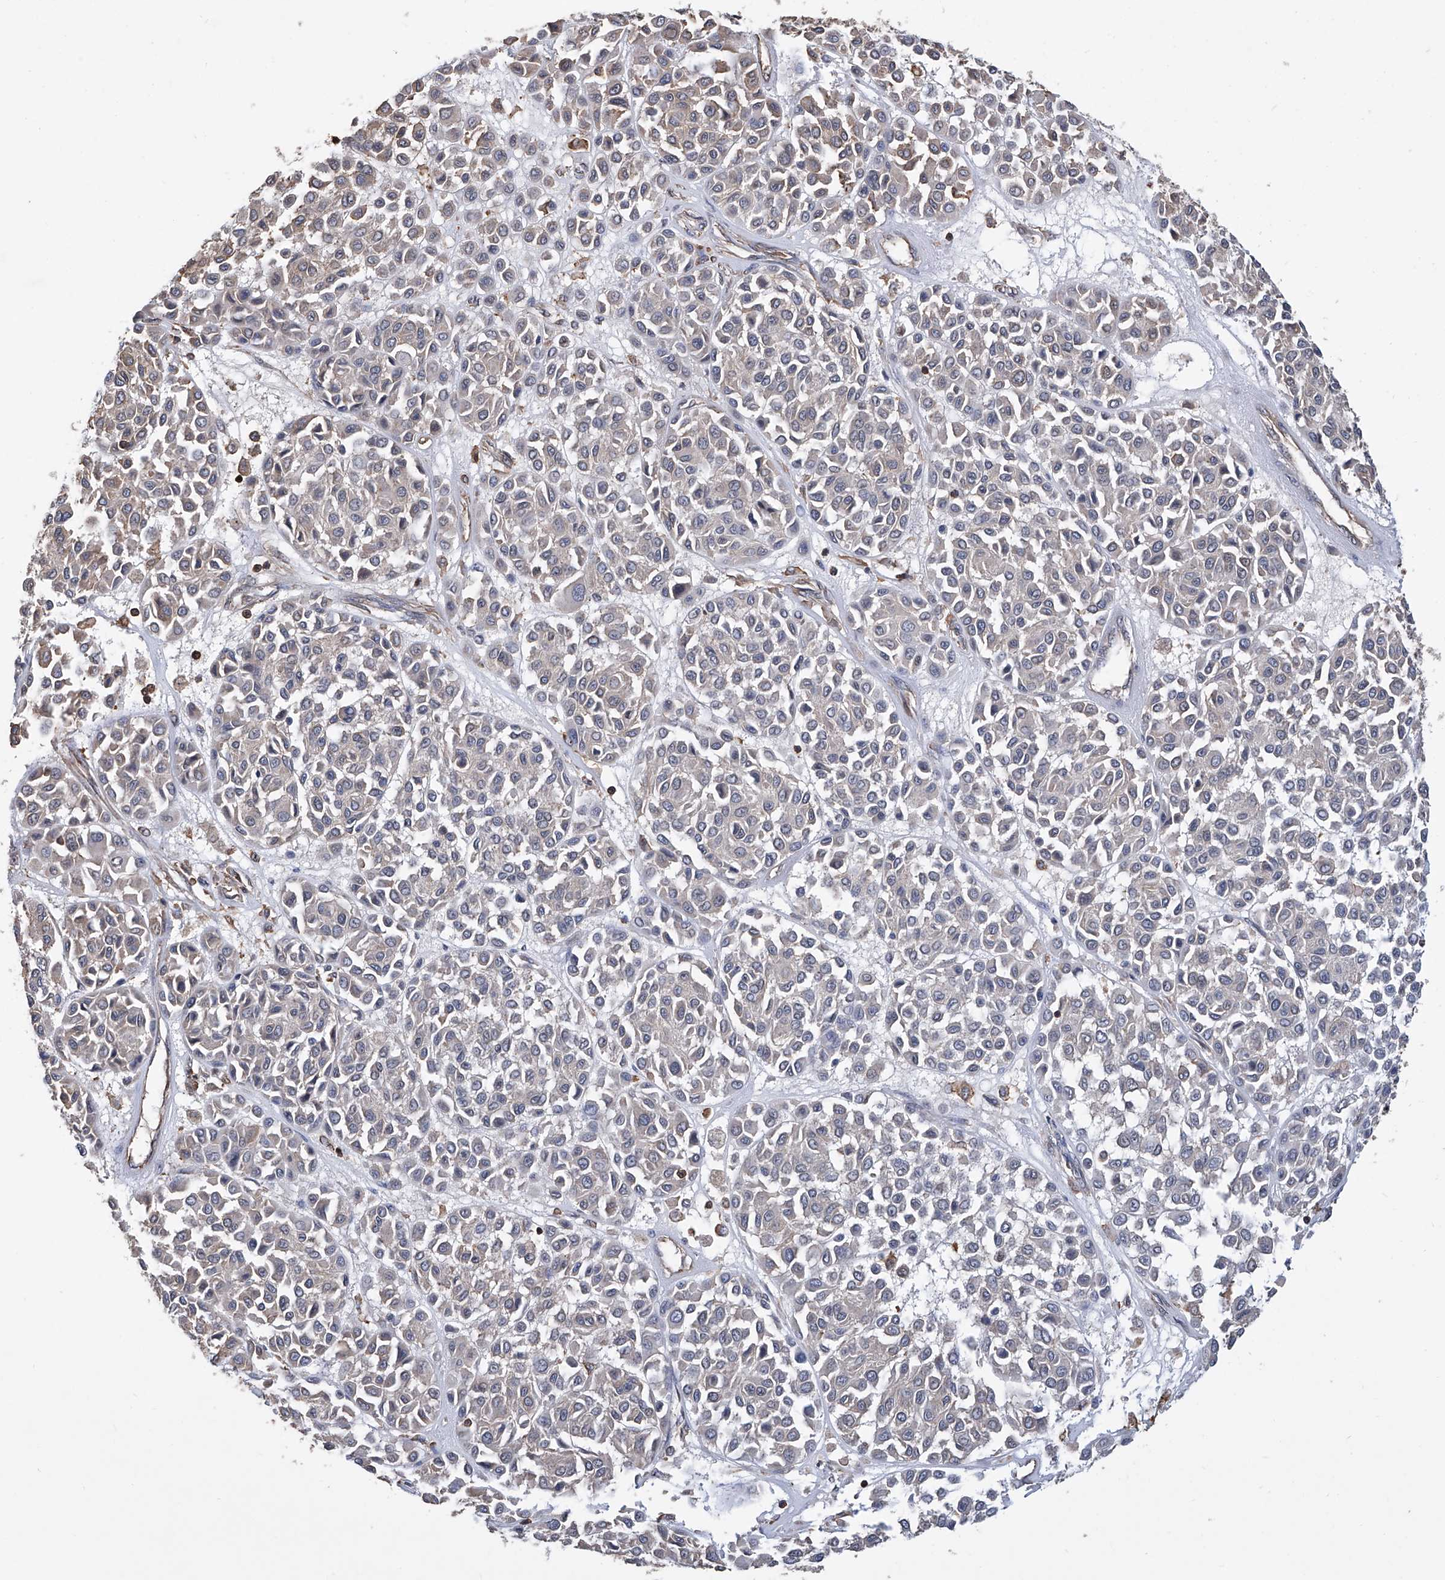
{"staining": {"intensity": "negative", "quantity": "none", "location": "none"}, "tissue": "melanoma", "cell_type": "Tumor cells", "image_type": "cancer", "snomed": [{"axis": "morphology", "description": "Malignant melanoma, Metastatic site"}, {"axis": "topography", "description": "Soft tissue"}], "caption": "This is an immunohistochemistry (IHC) photomicrograph of melanoma. There is no expression in tumor cells.", "gene": "GPT", "patient": {"sex": "male", "age": 41}}